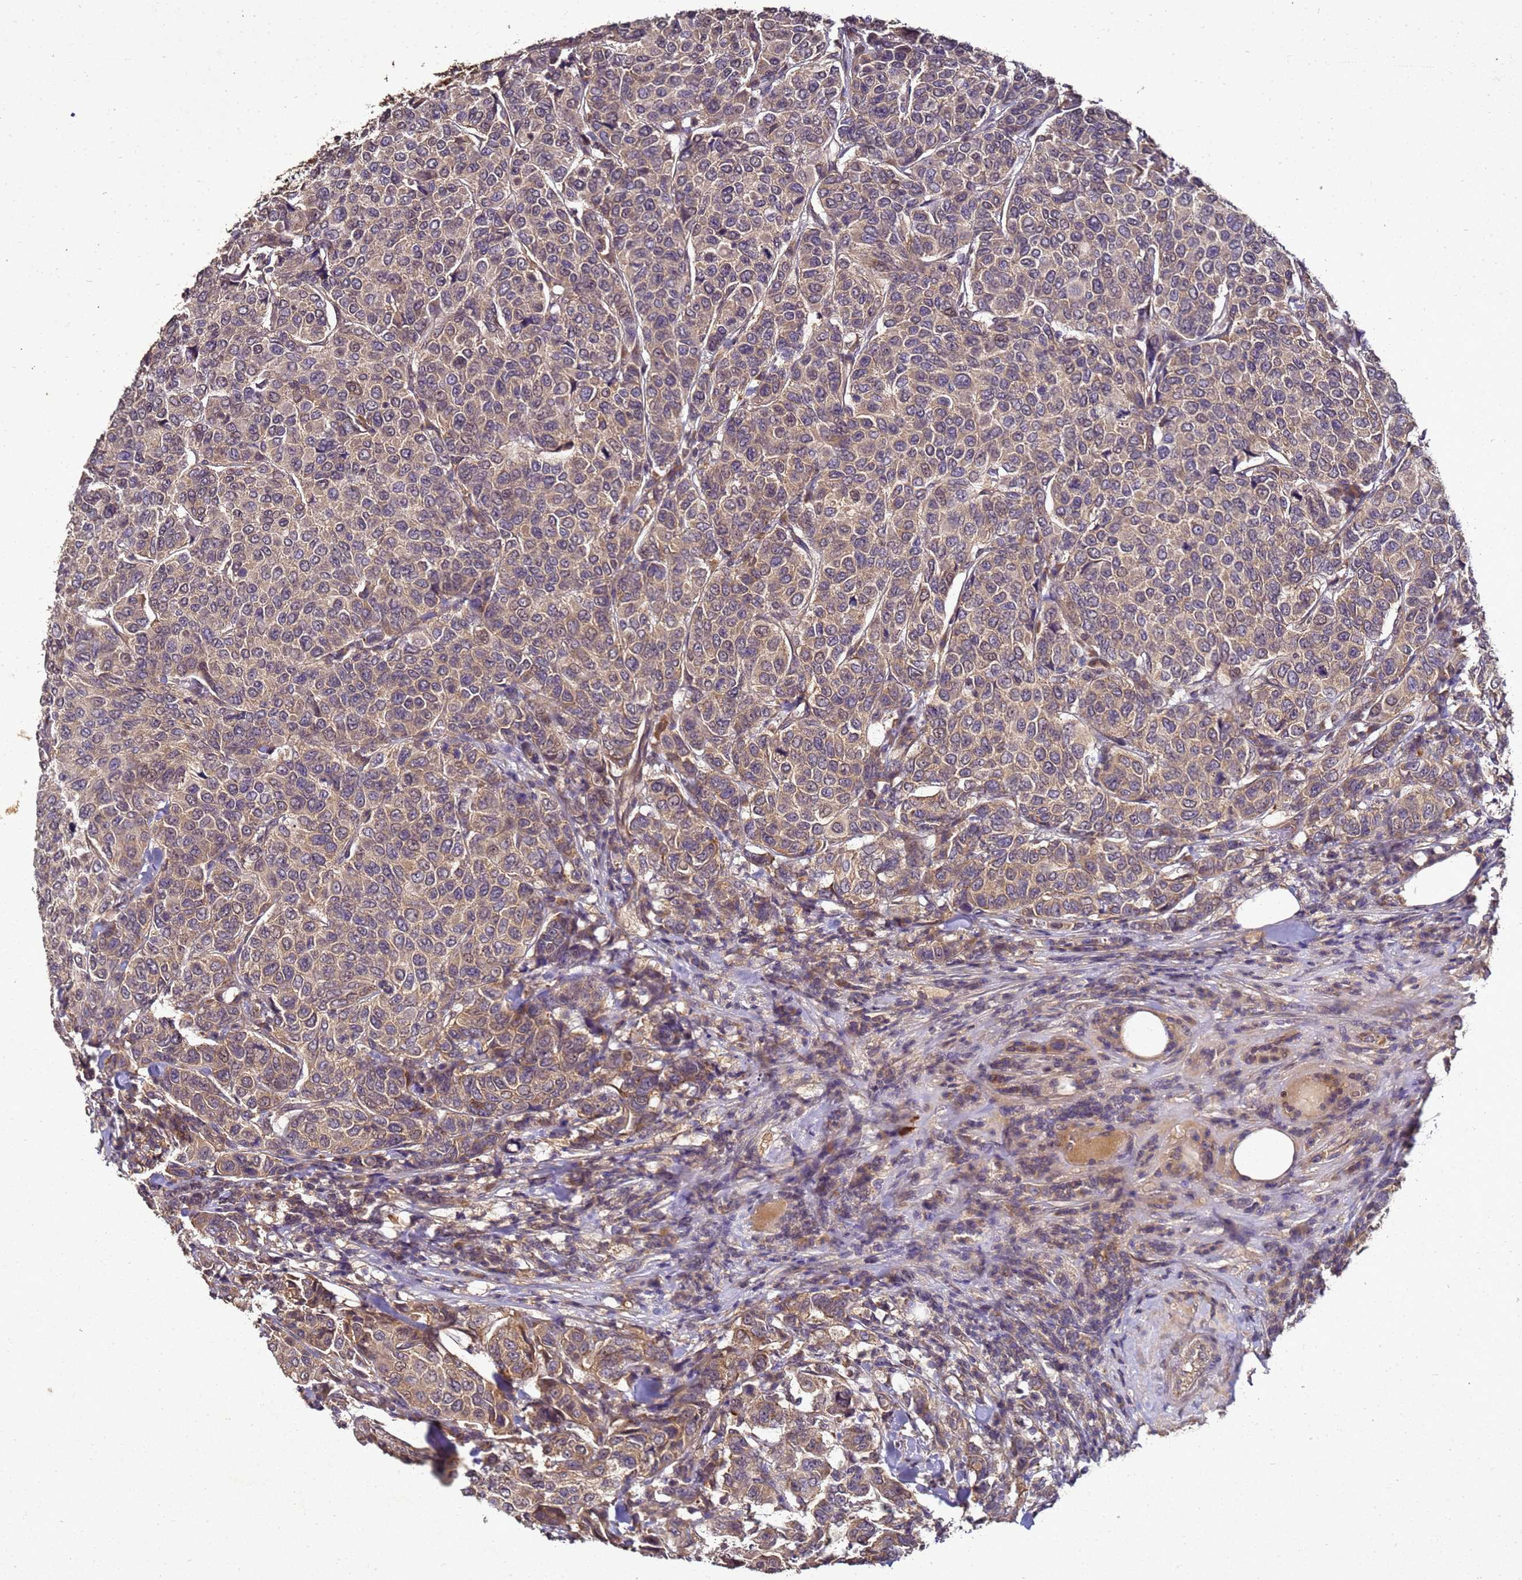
{"staining": {"intensity": "moderate", "quantity": "25%-75%", "location": "cytoplasmic/membranous"}, "tissue": "breast cancer", "cell_type": "Tumor cells", "image_type": "cancer", "snomed": [{"axis": "morphology", "description": "Duct carcinoma"}, {"axis": "topography", "description": "Breast"}], "caption": "The histopathology image exhibits staining of intraductal carcinoma (breast), revealing moderate cytoplasmic/membranous protein expression (brown color) within tumor cells.", "gene": "ANKRD17", "patient": {"sex": "female", "age": 55}}